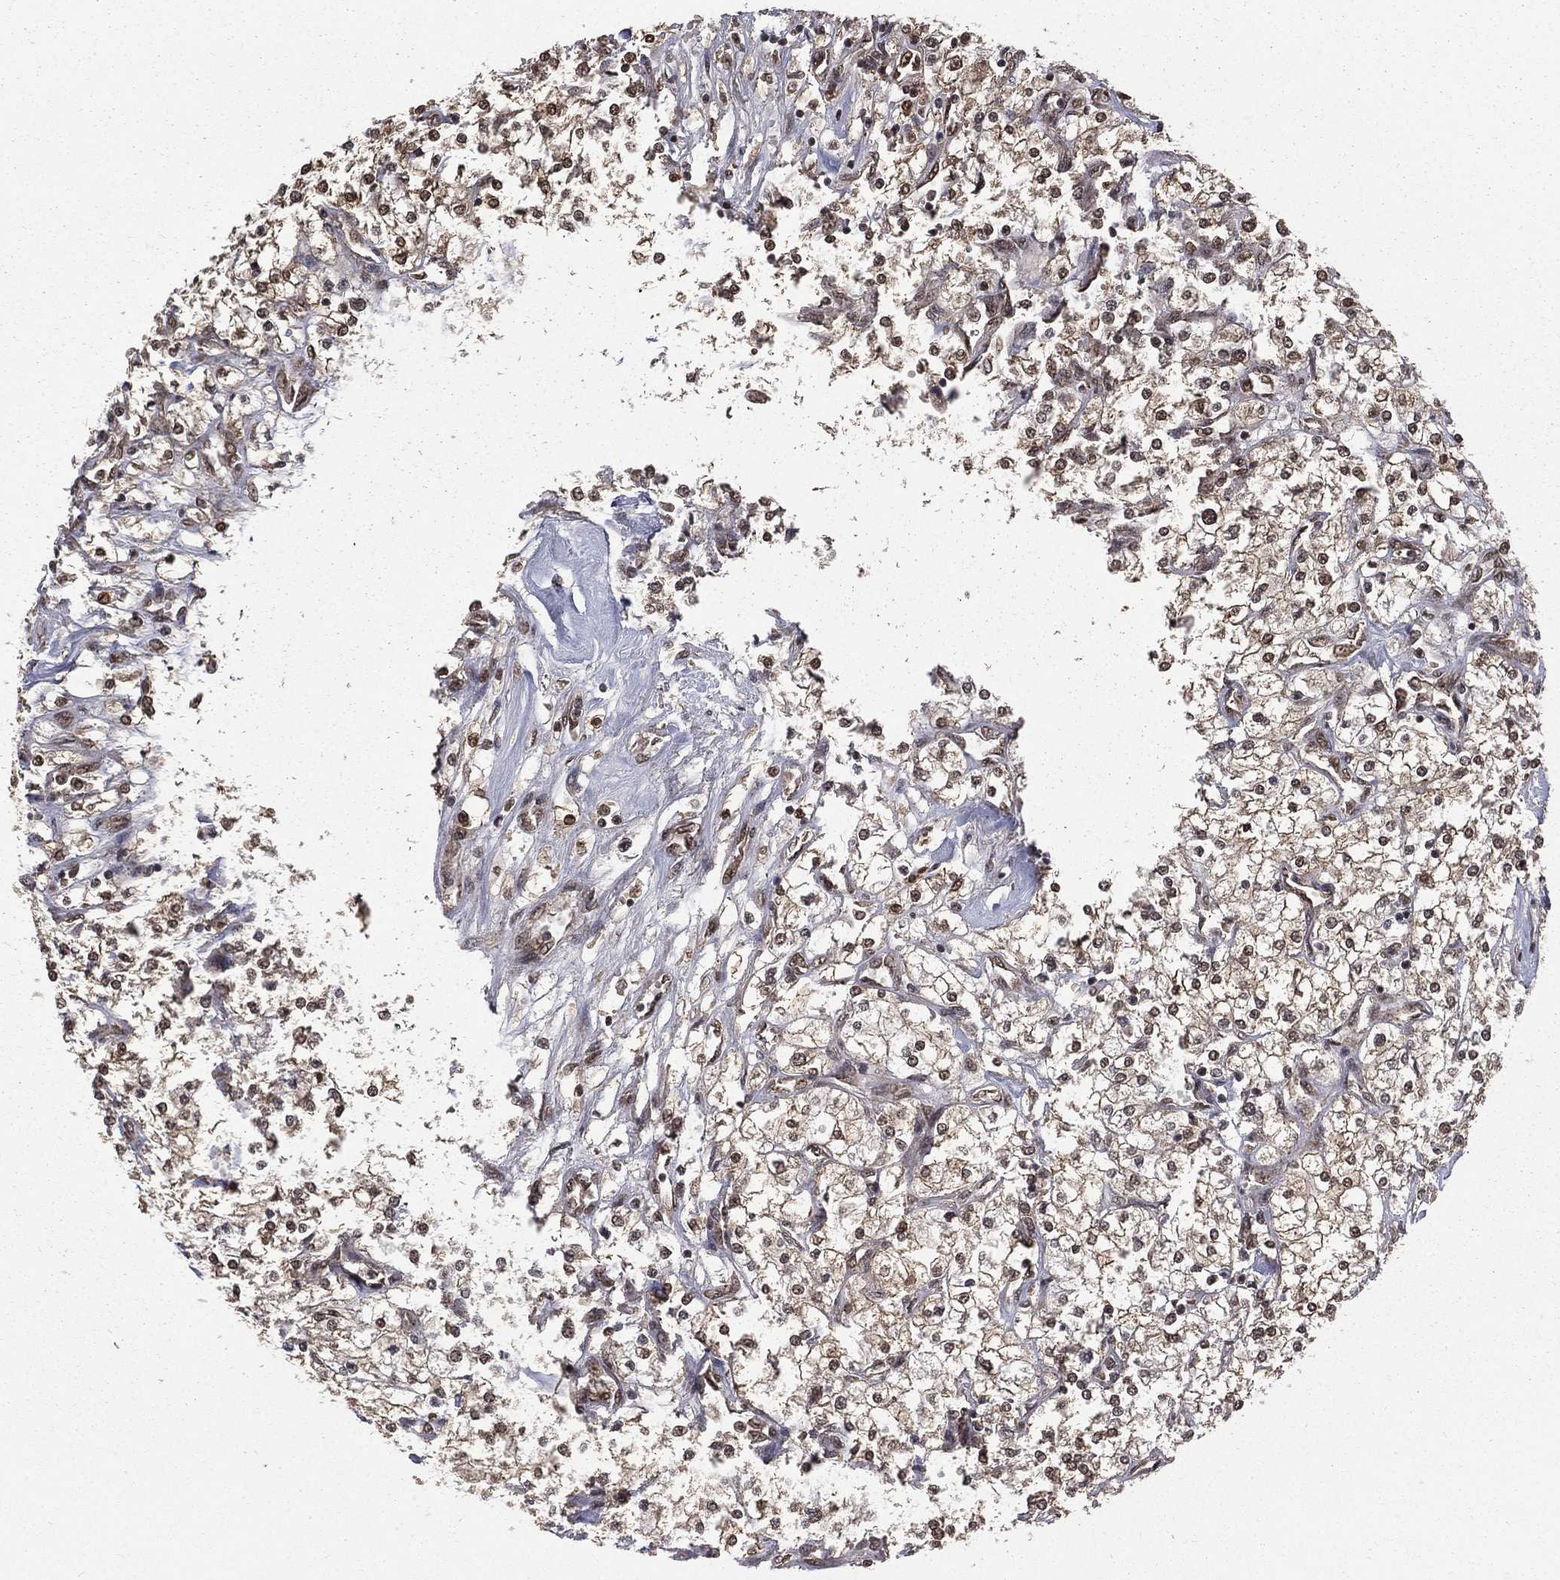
{"staining": {"intensity": "strong", "quantity": "25%-75%", "location": "nuclear"}, "tissue": "renal cancer", "cell_type": "Tumor cells", "image_type": "cancer", "snomed": [{"axis": "morphology", "description": "Adenocarcinoma, NOS"}, {"axis": "topography", "description": "Kidney"}], "caption": "IHC of renal cancer reveals high levels of strong nuclear expression in about 25%-75% of tumor cells.", "gene": "JMJD6", "patient": {"sex": "male", "age": 80}}